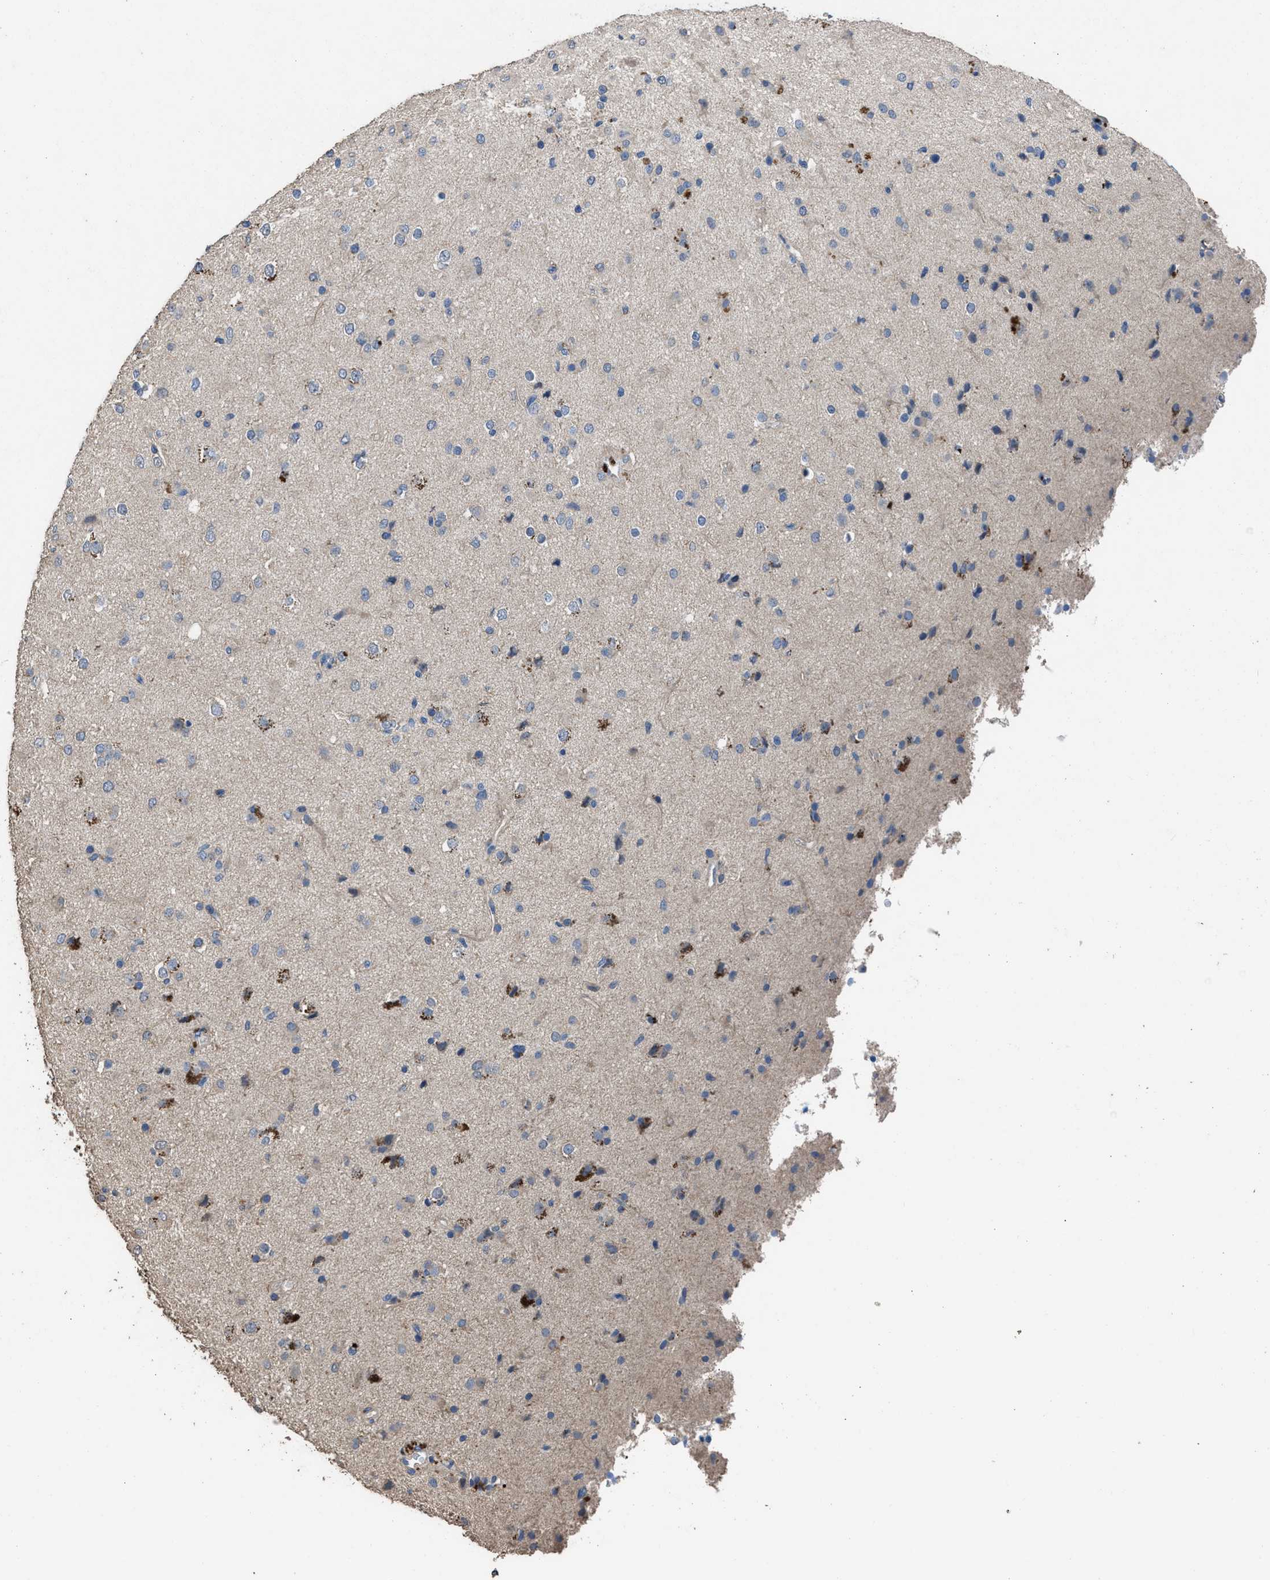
{"staining": {"intensity": "negative", "quantity": "none", "location": "none"}, "tissue": "glioma", "cell_type": "Tumor cells", "image_type": "cancer", "snomed": [{"axis": "morphology", "description": "Glioma, malignant, Low grade"}, {"axis": "topography", "description": "Brain"}], "caption": "Immunohistochemistry micrograph of neoplastic tissue: human glioma stained with DAB demonstrates no significant protein expression in tumor cells.", "gene": "ITSN1", "patient": {"sex": "male", "age": 65}}